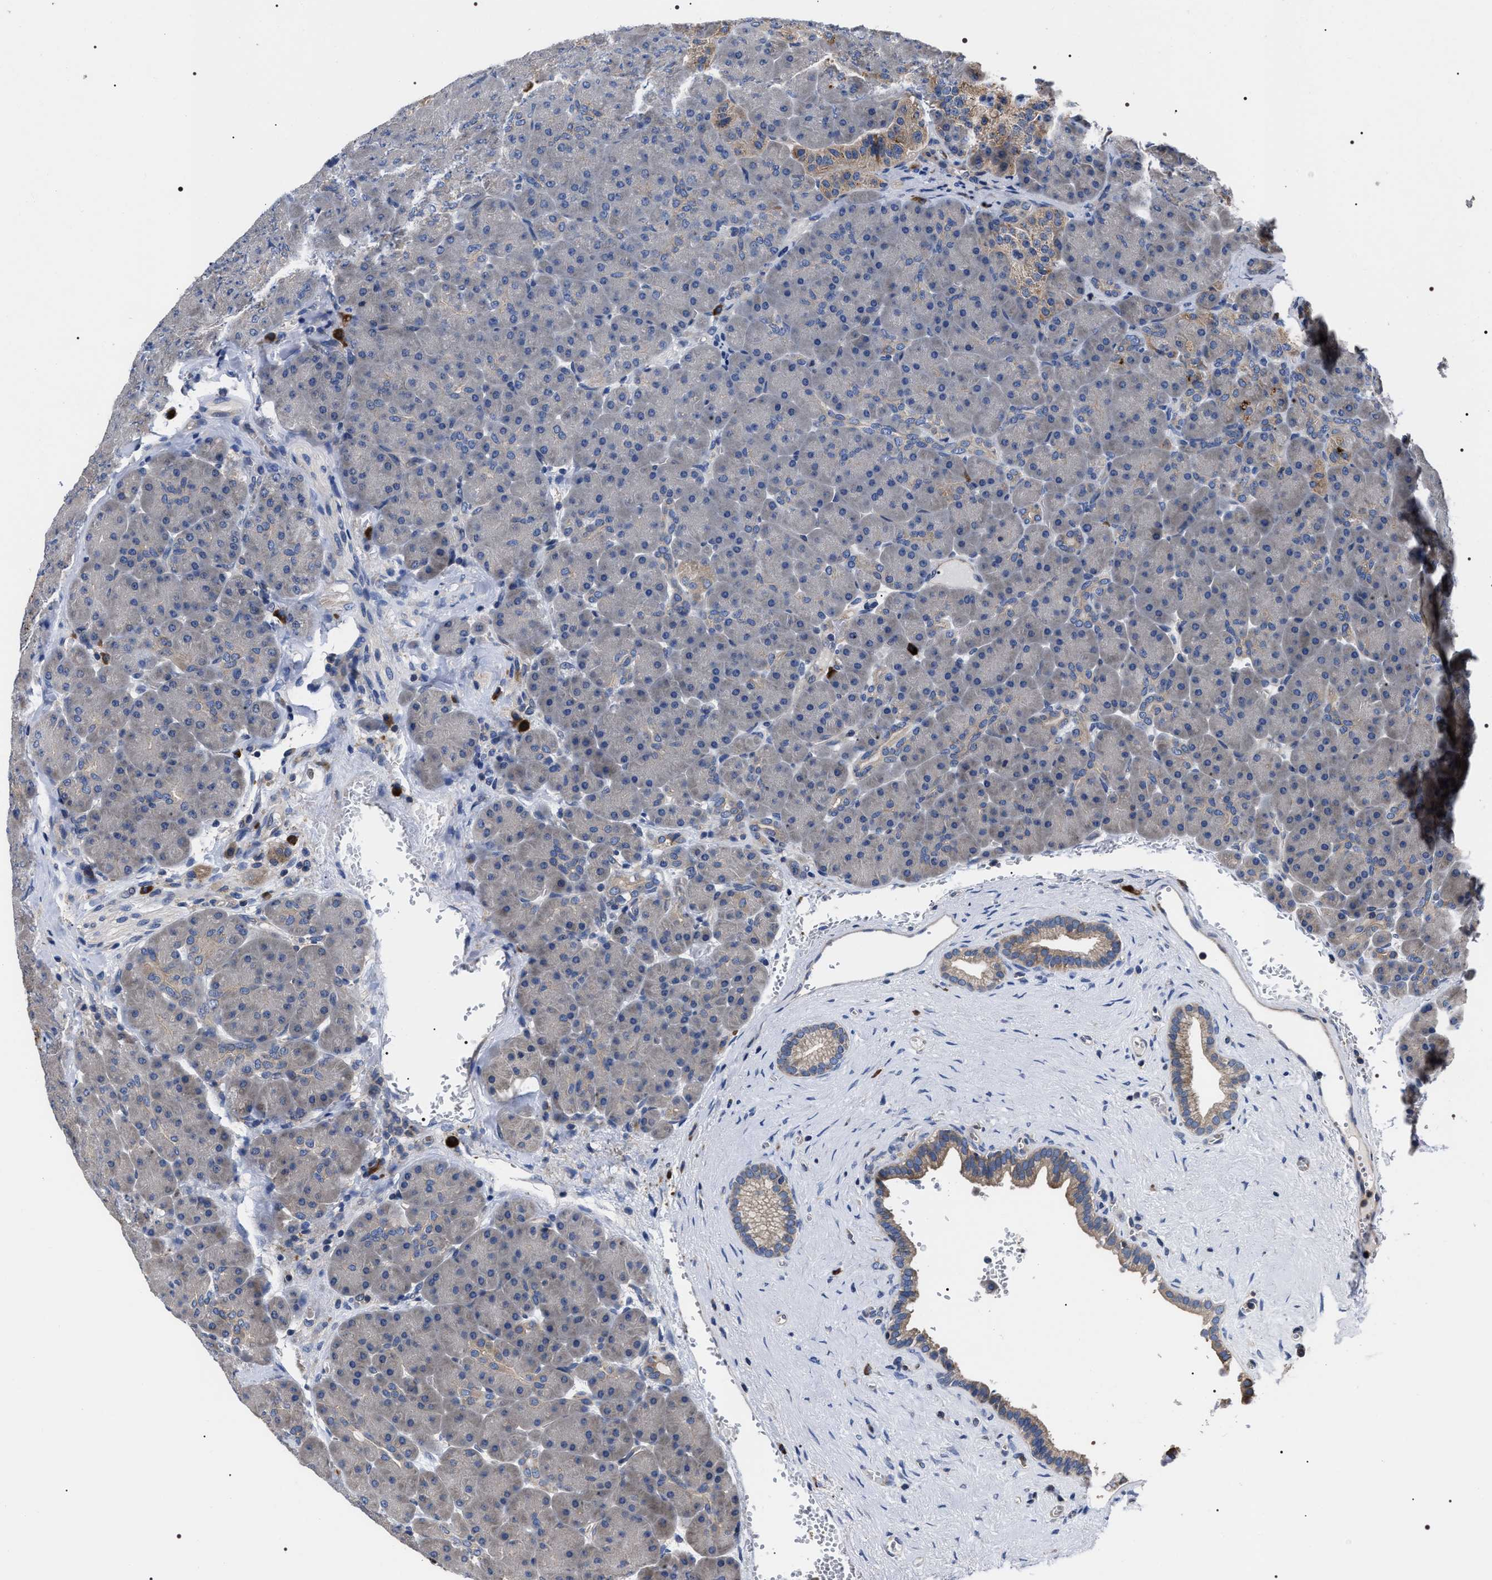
{"staining": {"intensity": "moderate", "quantity": "<25%", "location": "cytoplasmic/membranous"}, "tissue": "pancreas", "cell_type": "Exocrine glandular cells", "image_type": "normal", "snomed": [{"axis": "morphology", "description": "Normal tissue, NOS"}, {"axis": "topography", "description": "Pancreas"}], "caption": "This histopathology image demonstrates immunohistochemistry (IHC) staining of normal human pancreas, with low moderate cytoplasmic/membranous staining in approximately <25% of exocrine glandular cells.", "gene": "MIS18A", "patient": {"sex": "male", "age": 66}}